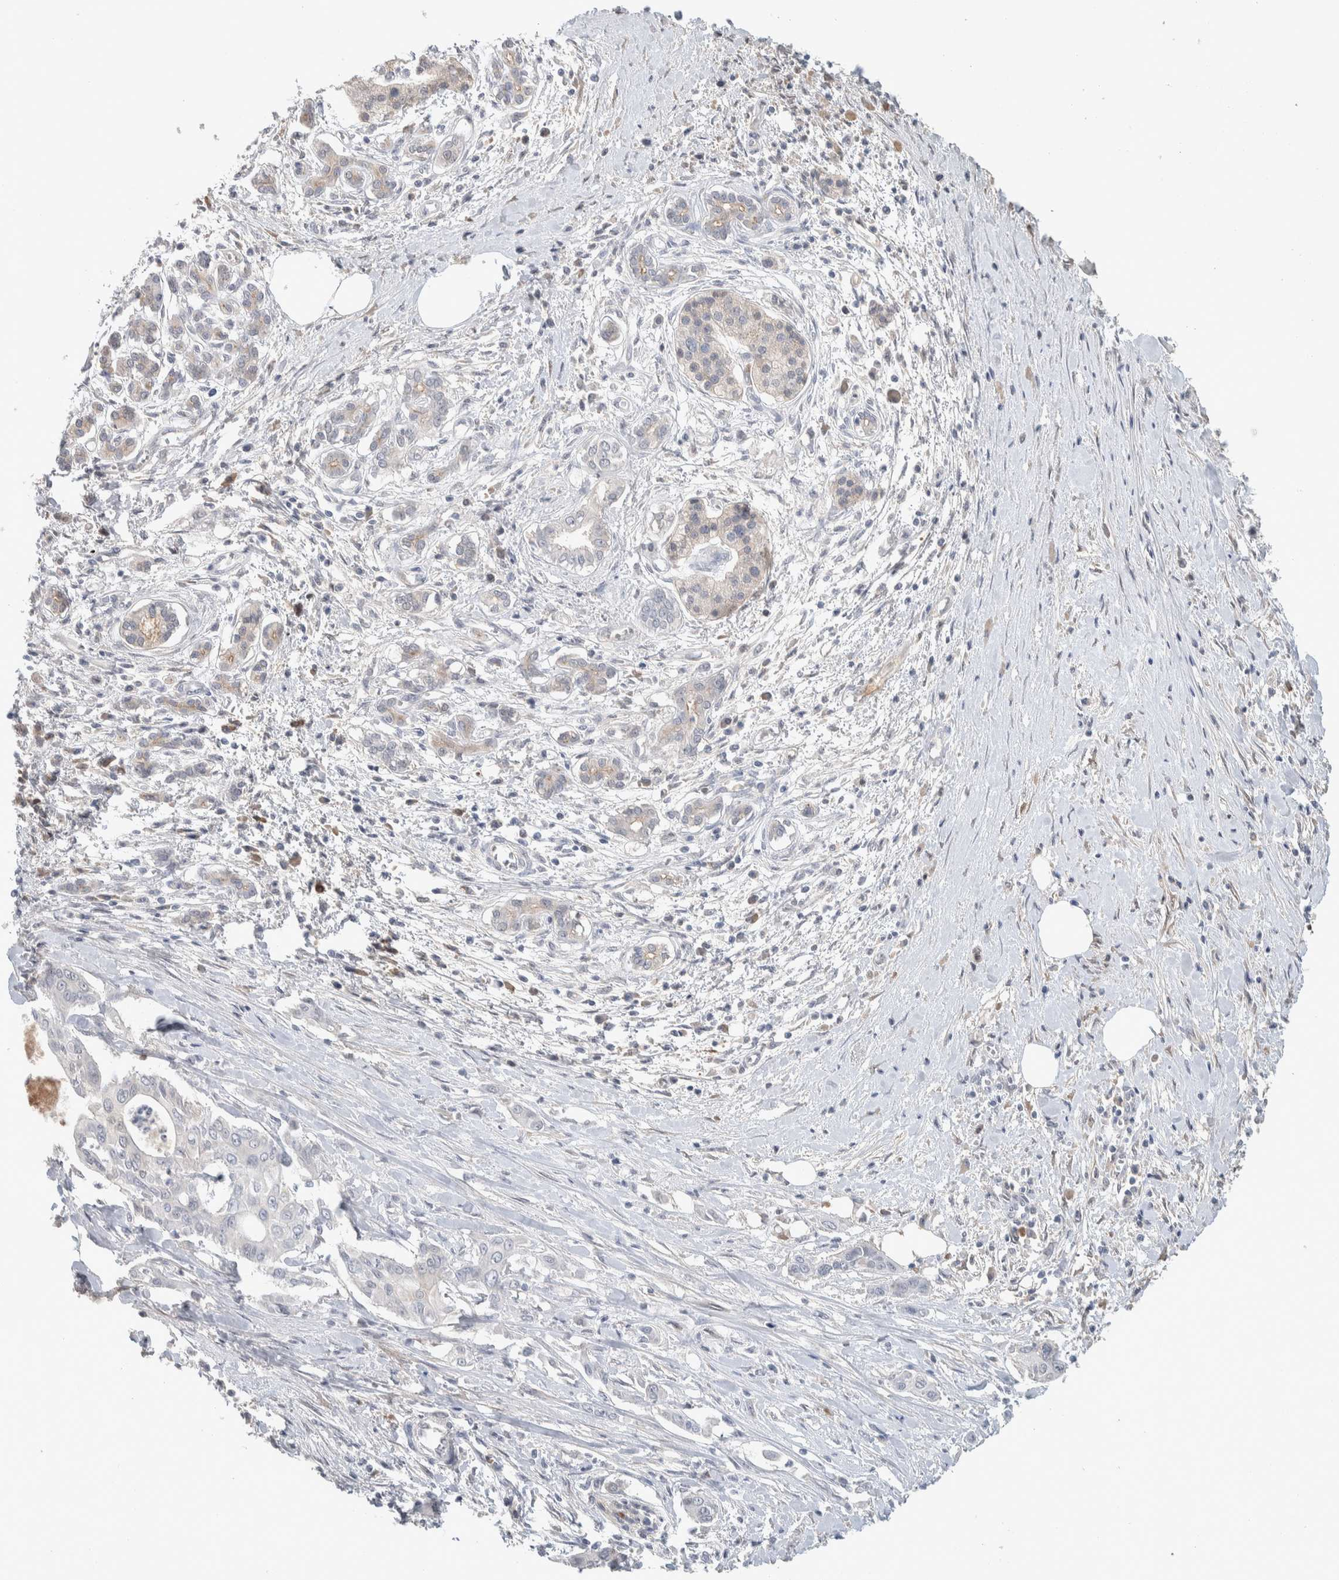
{"staining": {"intensity": "negative", "quantity": "none", "location": "none"}, "tissue": "pancreatic cancer", "cell_type": "Tumor cells", "image_type": "cancer", "snomed": [{"axis": "morphology", "description": "Adenocarcinoma, NOS"}, {"axis": "topography", "description": "Pancreas"}], "caption": "A high-resolution histopathology image shows immunohistochemistry (IHC) staining of pancreatic cancer (adenocarcinoma), which displays no significant expression in tumor cells.", "gene": "DEPTOR", "patient": {"sex": "male", "age": 58}}